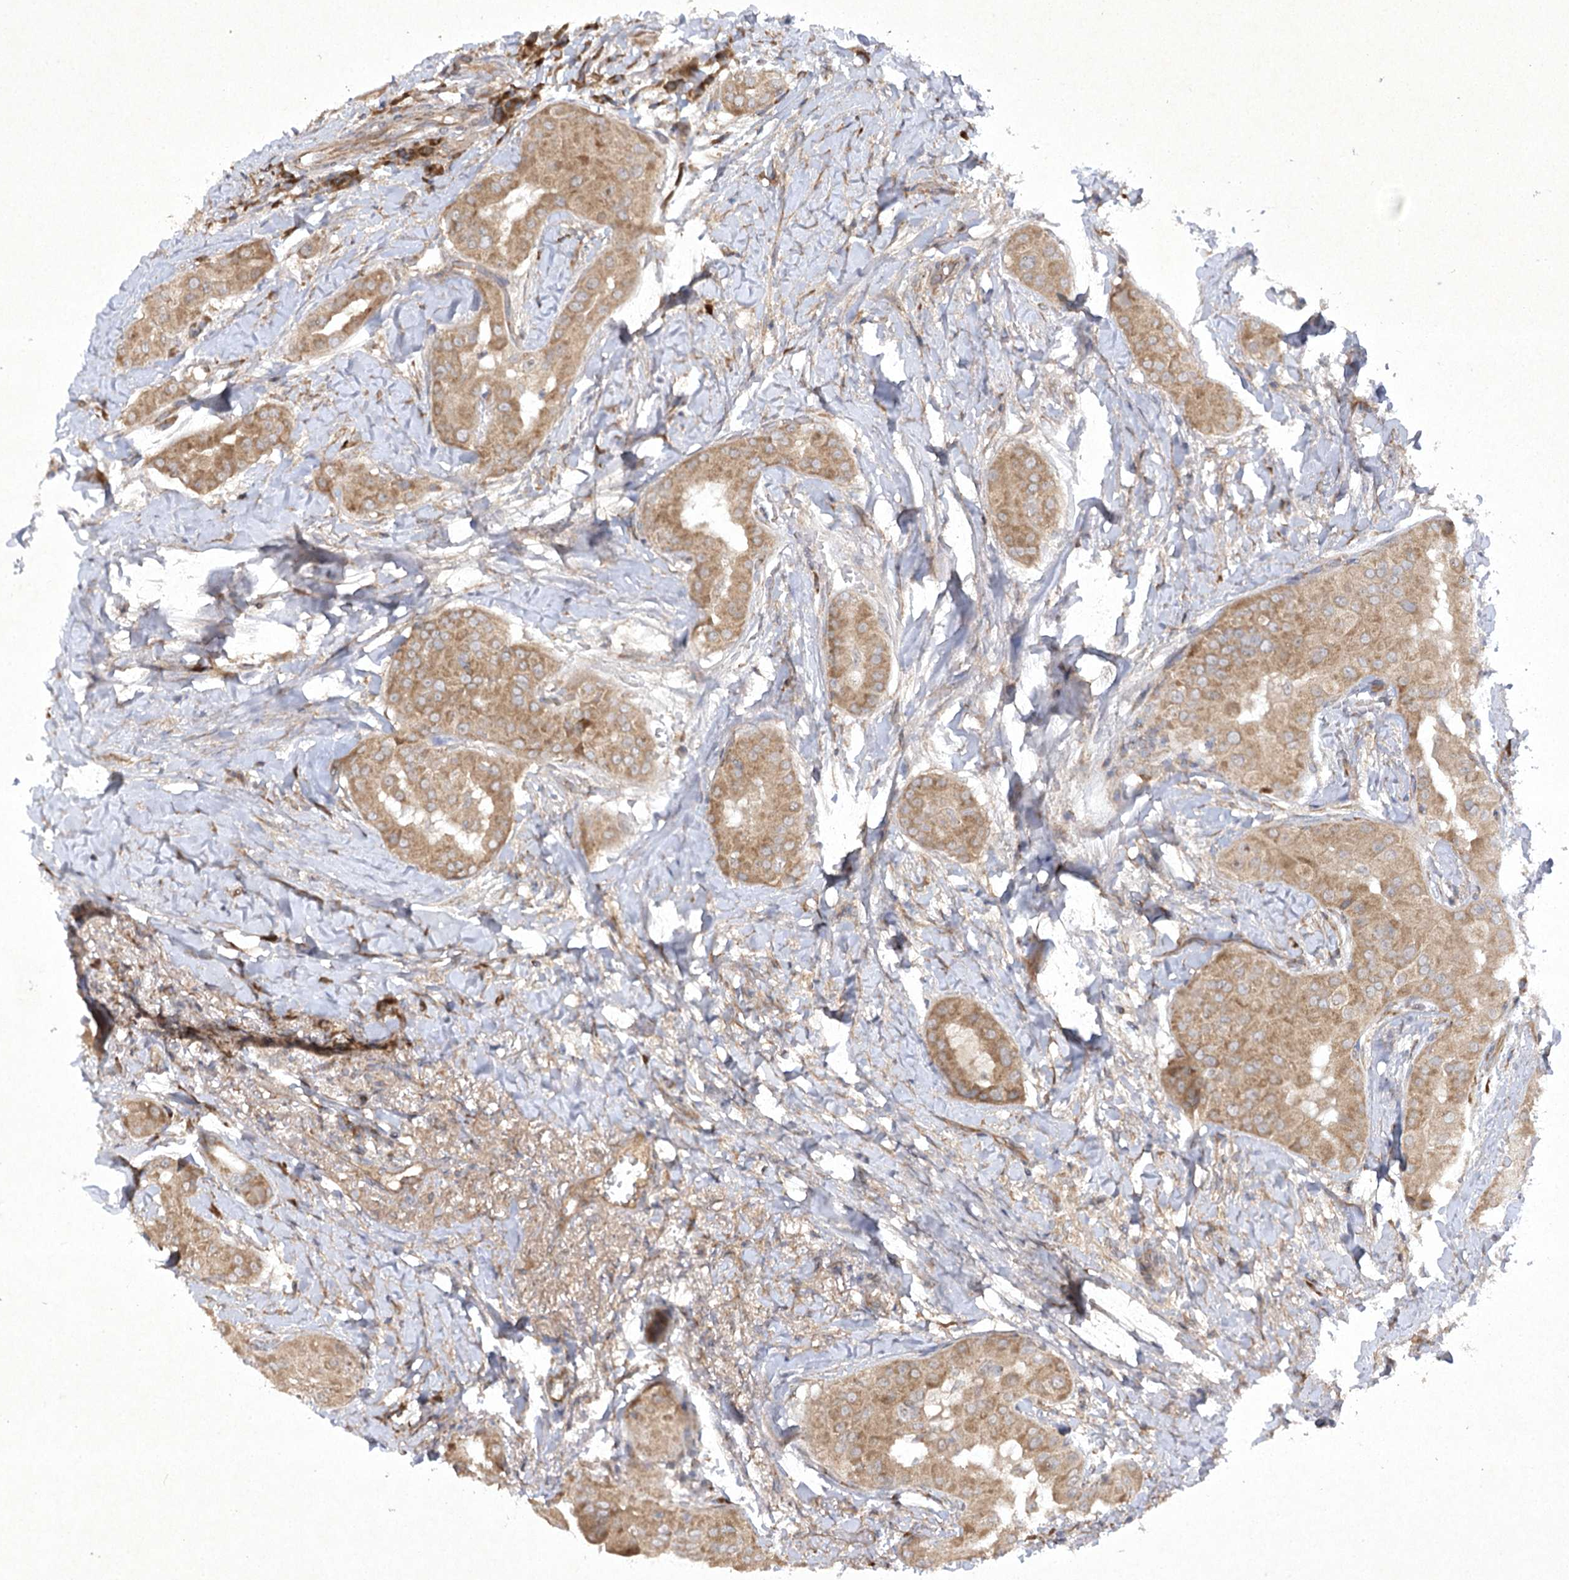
{"staining": {"intensity": "moderate", "quantity": ">75%", "location": "cytoplasmic/membranous"}, "tissue": "thyroid cancer", "cell_type": "Tumor cells", "image_type": "cancer", "snomed": [{"axis": "morphology", "description": "Papillary adenocarcinoma, NOS"}, {"axis": "topography", "description": "Thyroid gland"}], "caption": "Thyroid cancer (papillary adenocarcinoma) was stained to show a protein in brown. There is medium levels of moderate cytoplasmic/membranous expression in approximately >75% of tumor cells.", "gene": "TRAF3IP1", "patient": {"sex": "male", "age": 33}}